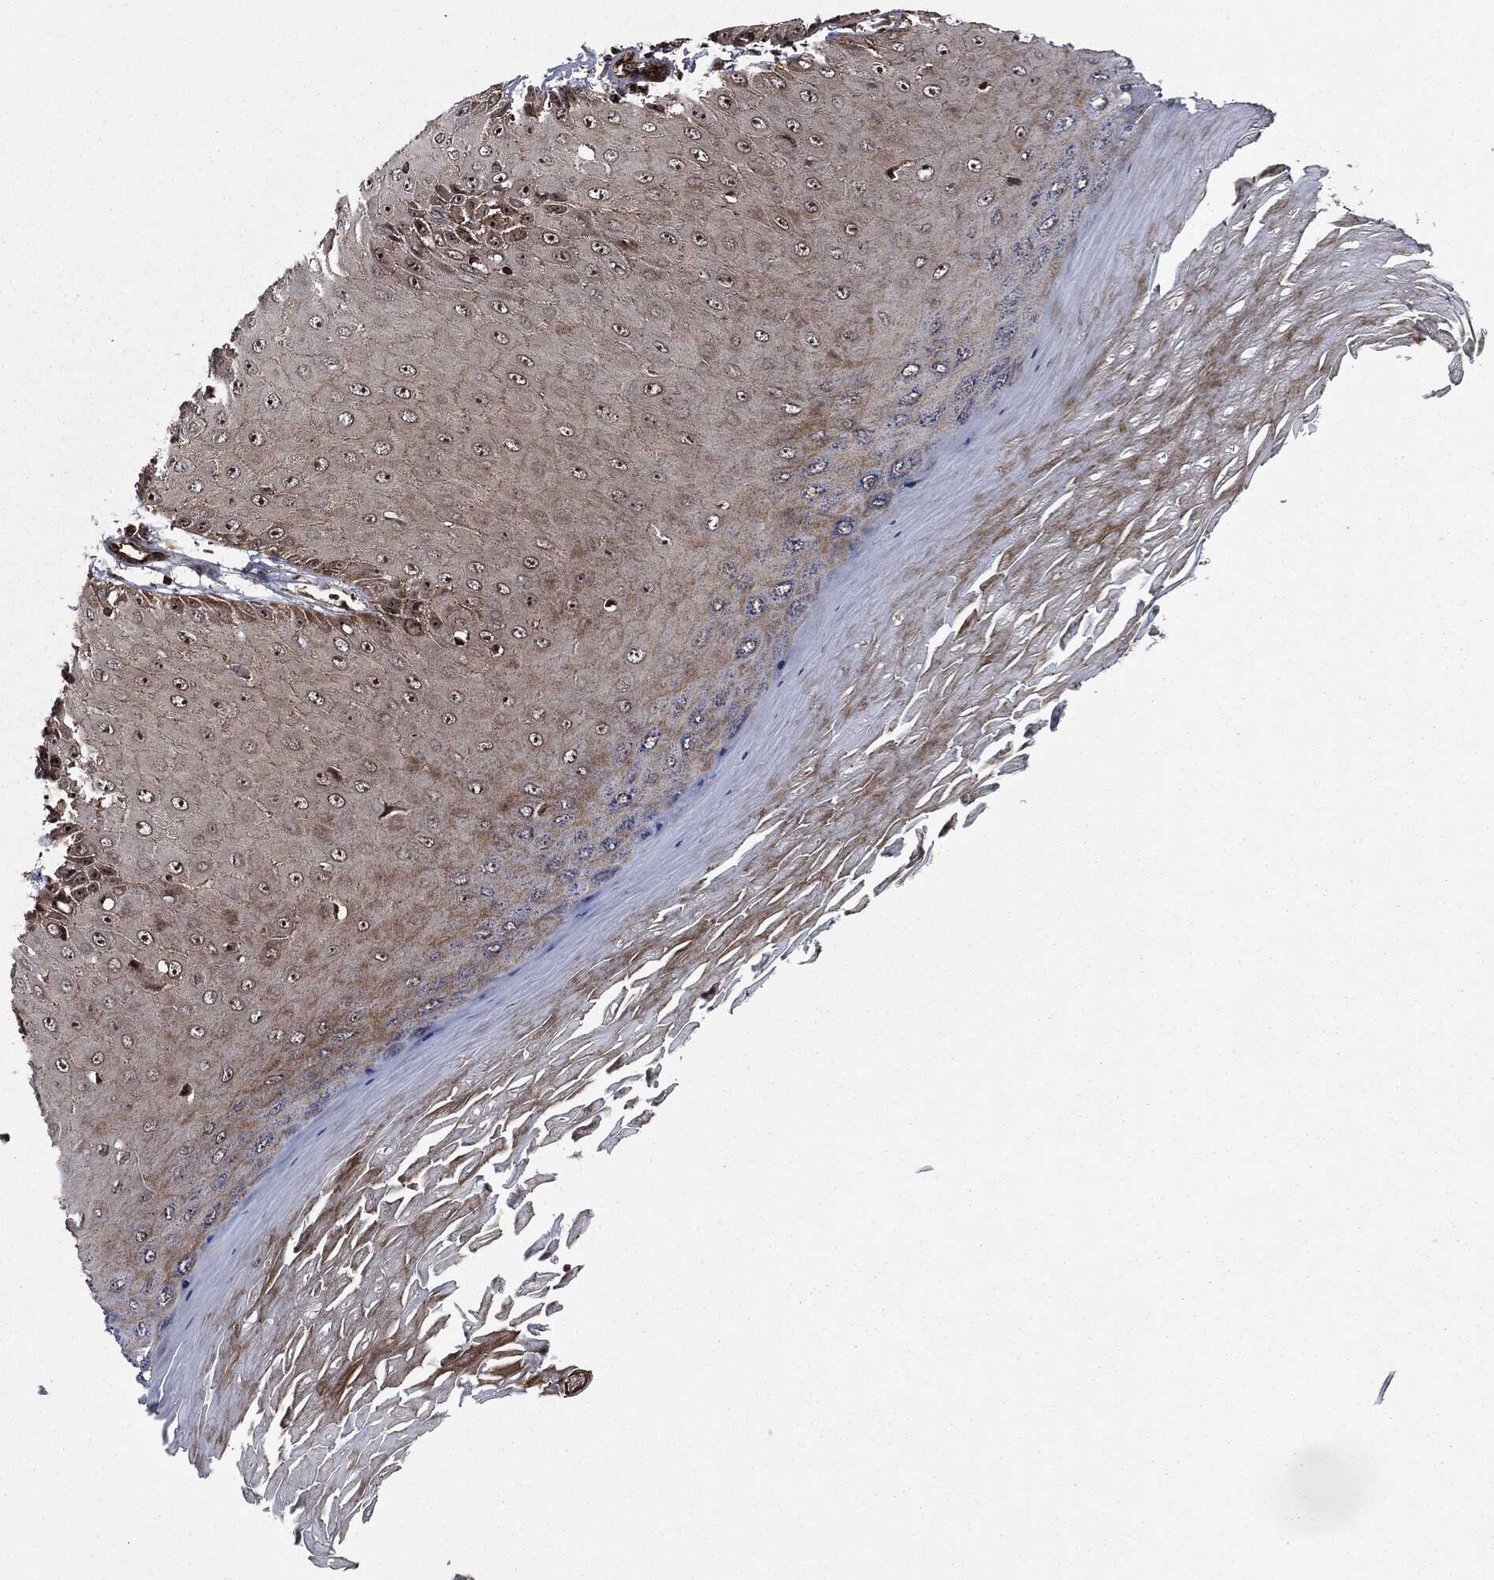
{"staining": {"intensity": "moderate", "quantity": "<25%", "location": "cytoplasmic/membranous,nuclear"}, "tissue": "skin cancer", "cell_type": "Tumor cells", "image_type": "cancer", "snomed": [{"axis": "morphology", "description": "Inflammation, NOS"}, {"axis": "morphology", "description": "Squamous cell carcinoma, NOS"}, {"axis": "topography", "description": "Skin"}], "caption": "A brown stain shows moderate cytoplasmic/membranous and nuclear expression of a protein in human squamous cell carcinoma (skin) tumor cells. (DAB IHC, brown staining for protein, blue staining for nuclei).", "gene": "CARD6", "patient": {"sex": "male", "age": 70}}